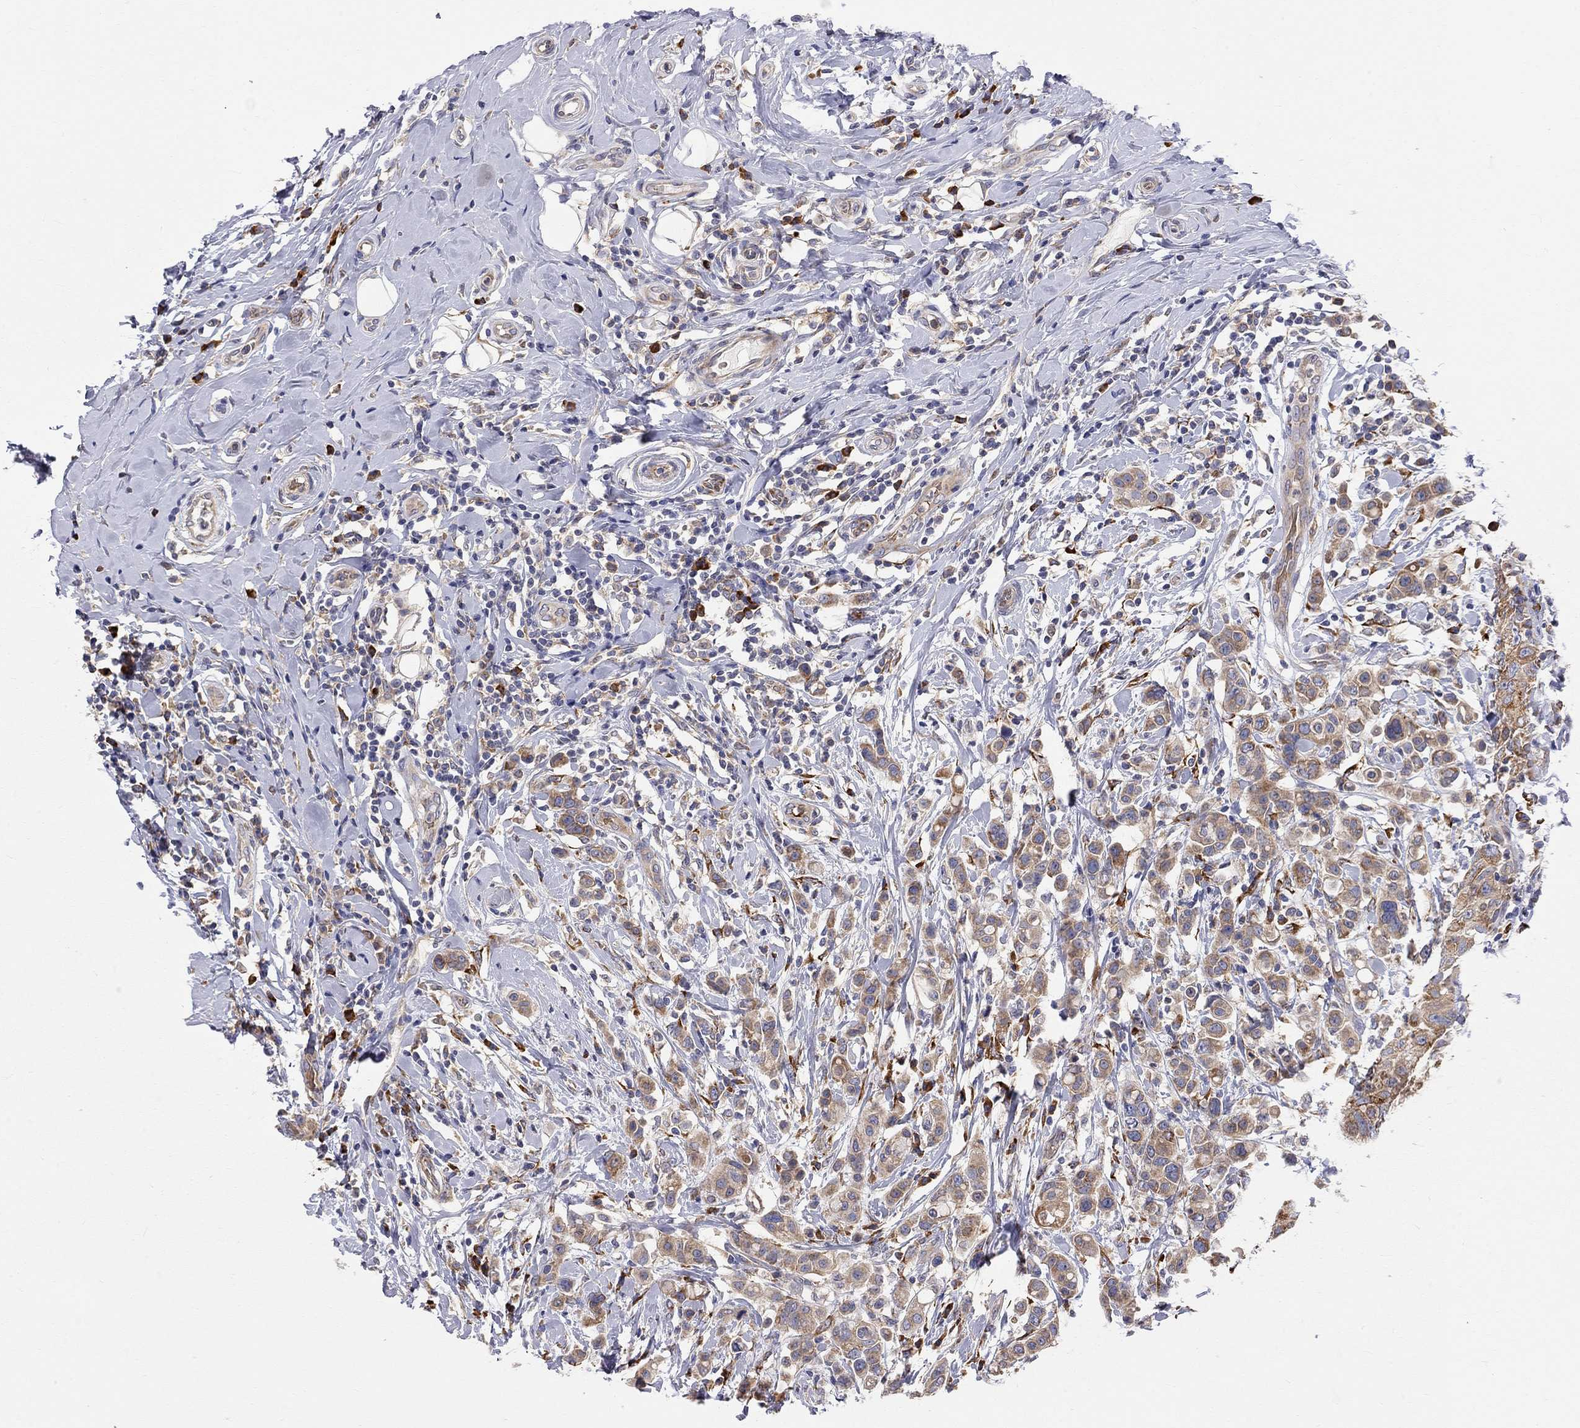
{"staining": {"intensity": "strong", "quantity": "<25%", "location": "cytoplasmic/membranous"}, "tissue": "breast cancer", "cell_type": "Tumor cells", "image_type": "cancer", "snomed": [{"axis": "morphology", "description": "Duct carcinoma"}, {"axis": "topography", "description": "Breast"}], "caption": "Immunohistochemical staining of human breast invasive ductal carcinoma shows strong cytoplasmic/membranous protein staining in about <25% of tumor cells.", "gene": "CASTOR1", "patient": {"sex": "female", "age": 27}}